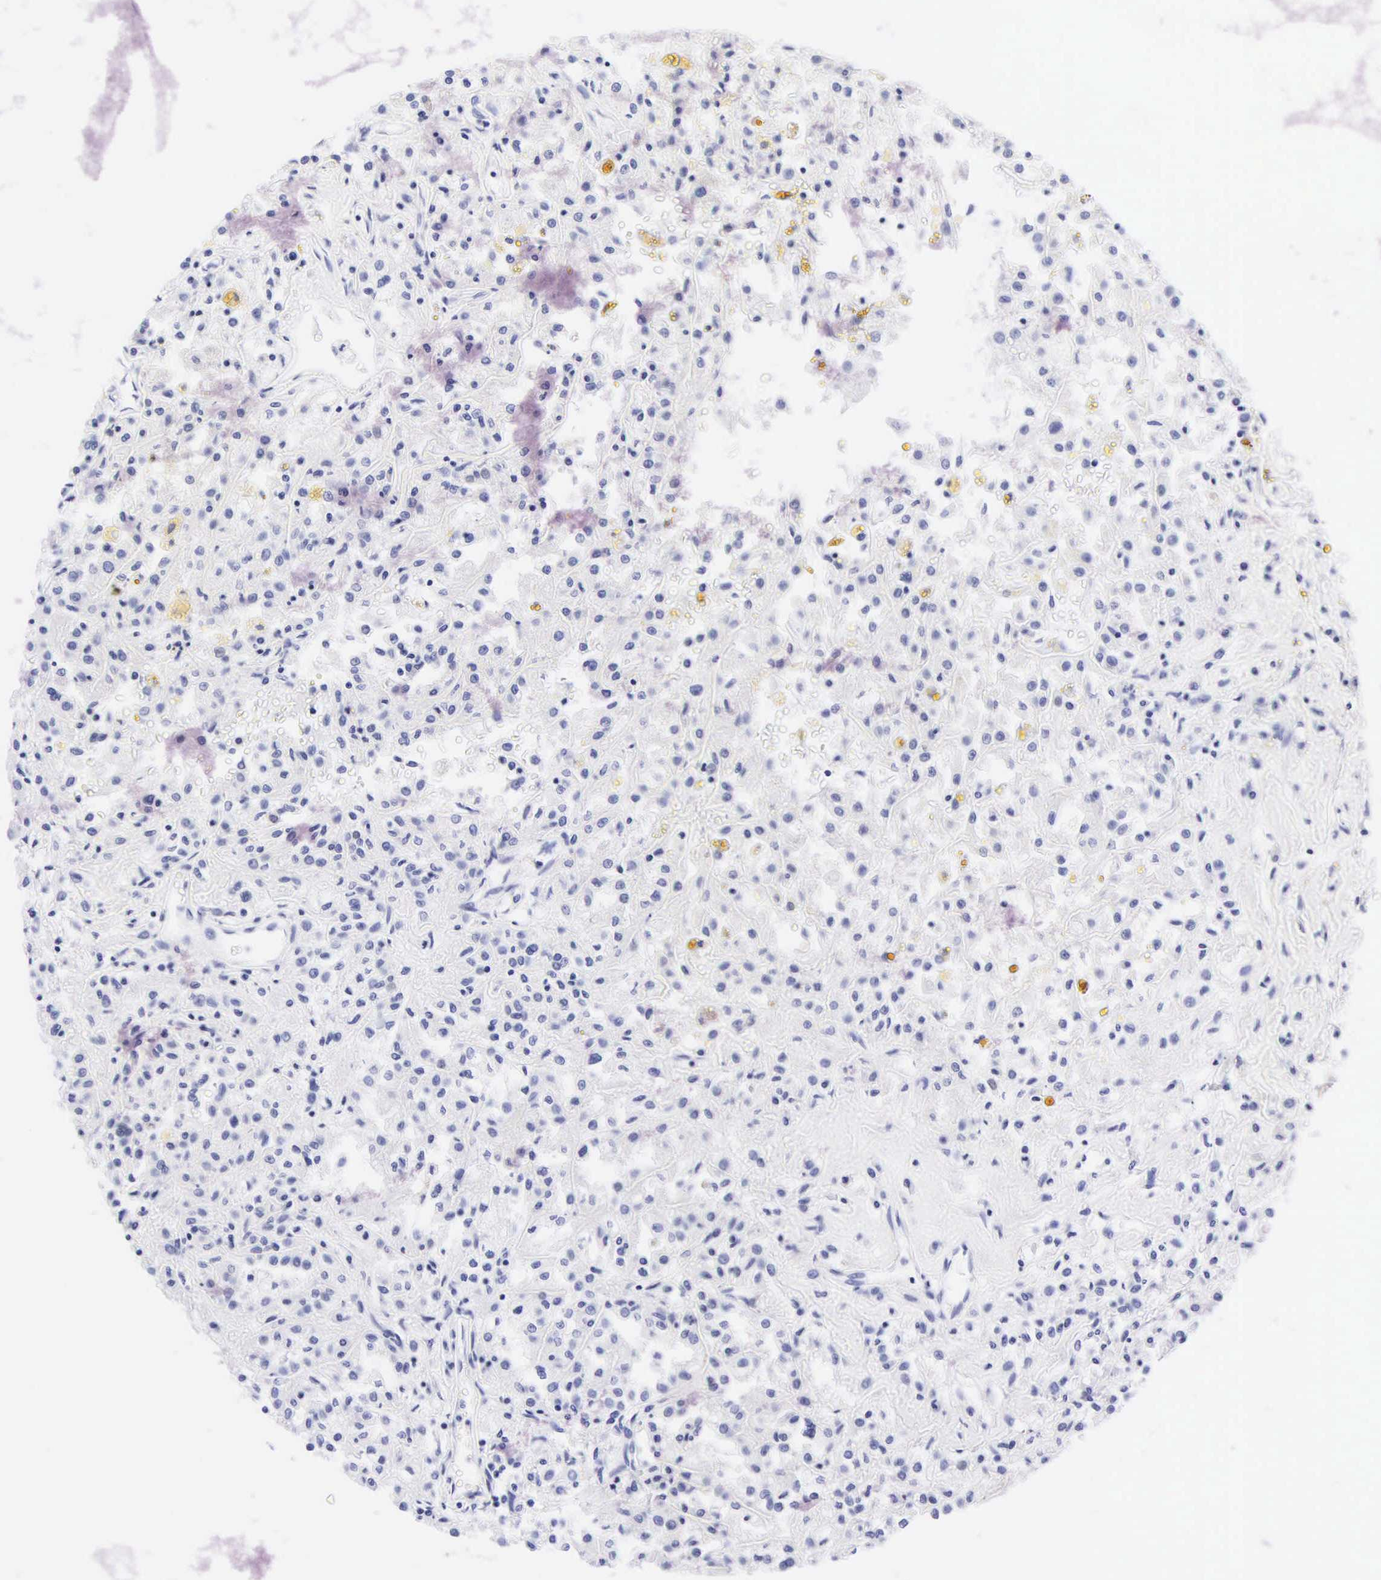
{"staining": {"intensity": "negative", "quantity": "none", "location": "none"}, "tissue": "renal cancer", "cell_type": "Tumor cells", "image_type": "cancer", "snomed": [{"axis": "morphology", "description": "Adenocarcinoma, NOS"}, {"axis": "topography", "description": "Kidney"}], "caption": "Tumor cells are negative for protein expression in human adenocarcinoma (renal).", "gene": "DES", "patient": {"sex": "male", "age": 78}}